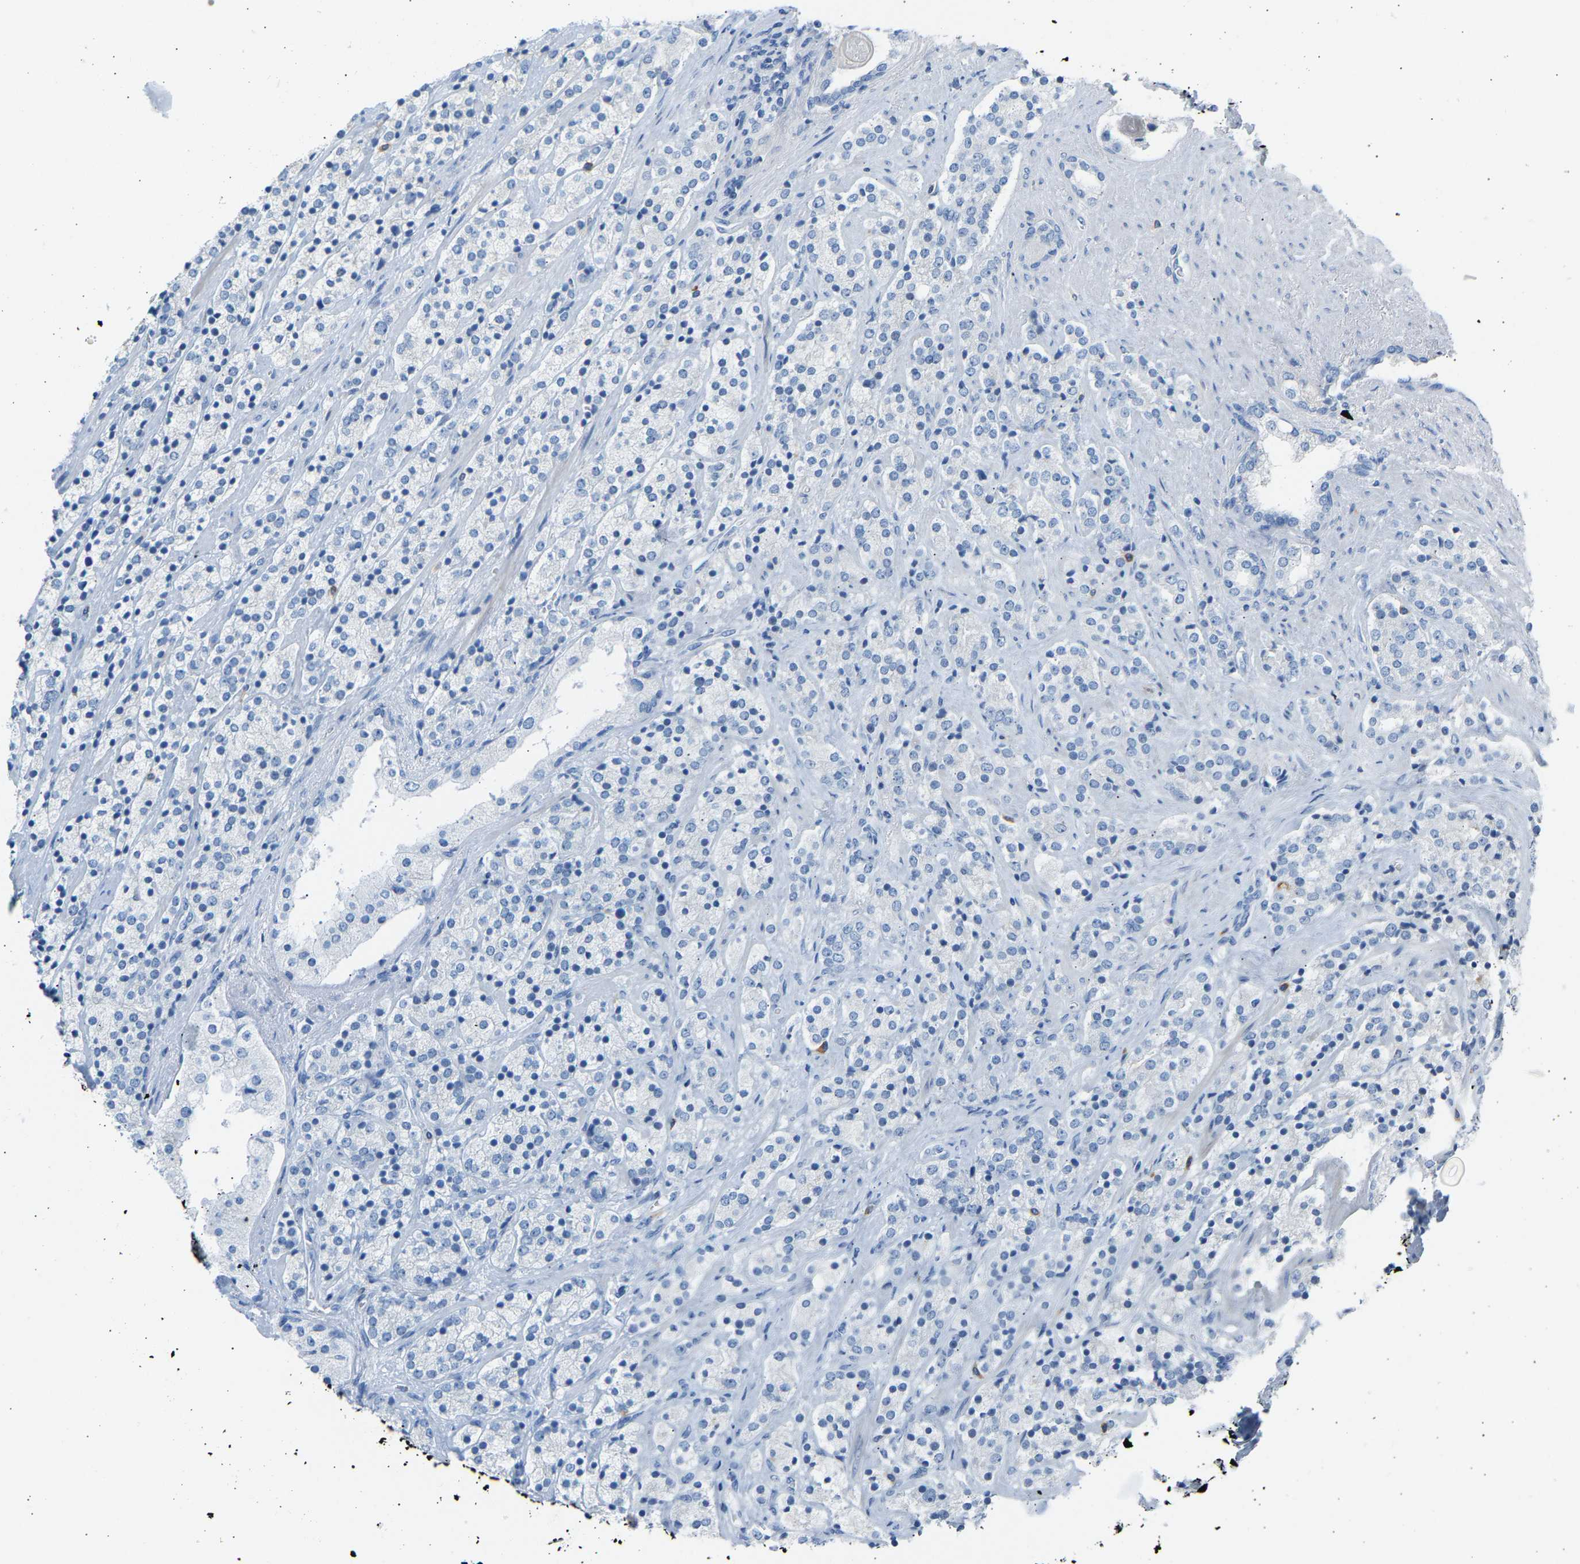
{"staining": {"intensity": "negative", "quantity": "none", "location": "none"}, "tissue": "prostate cancer", "cell_type": "Tumor cells", "image_type": "cancer", "snomed": [{"axis": "morphology", "description": "Adenocarcinoma, High grade"}, {"axis": "topography", "description": "Prostate"}], "caption": "DAB (3,3'-diaminobenzidine) immunohistochemical staining of prostate adenocarcinoma (high-grade) shows no significant expression in tumor cells.", "gene": "GNAS", "patient": {"sex": "male", "age": 71}}